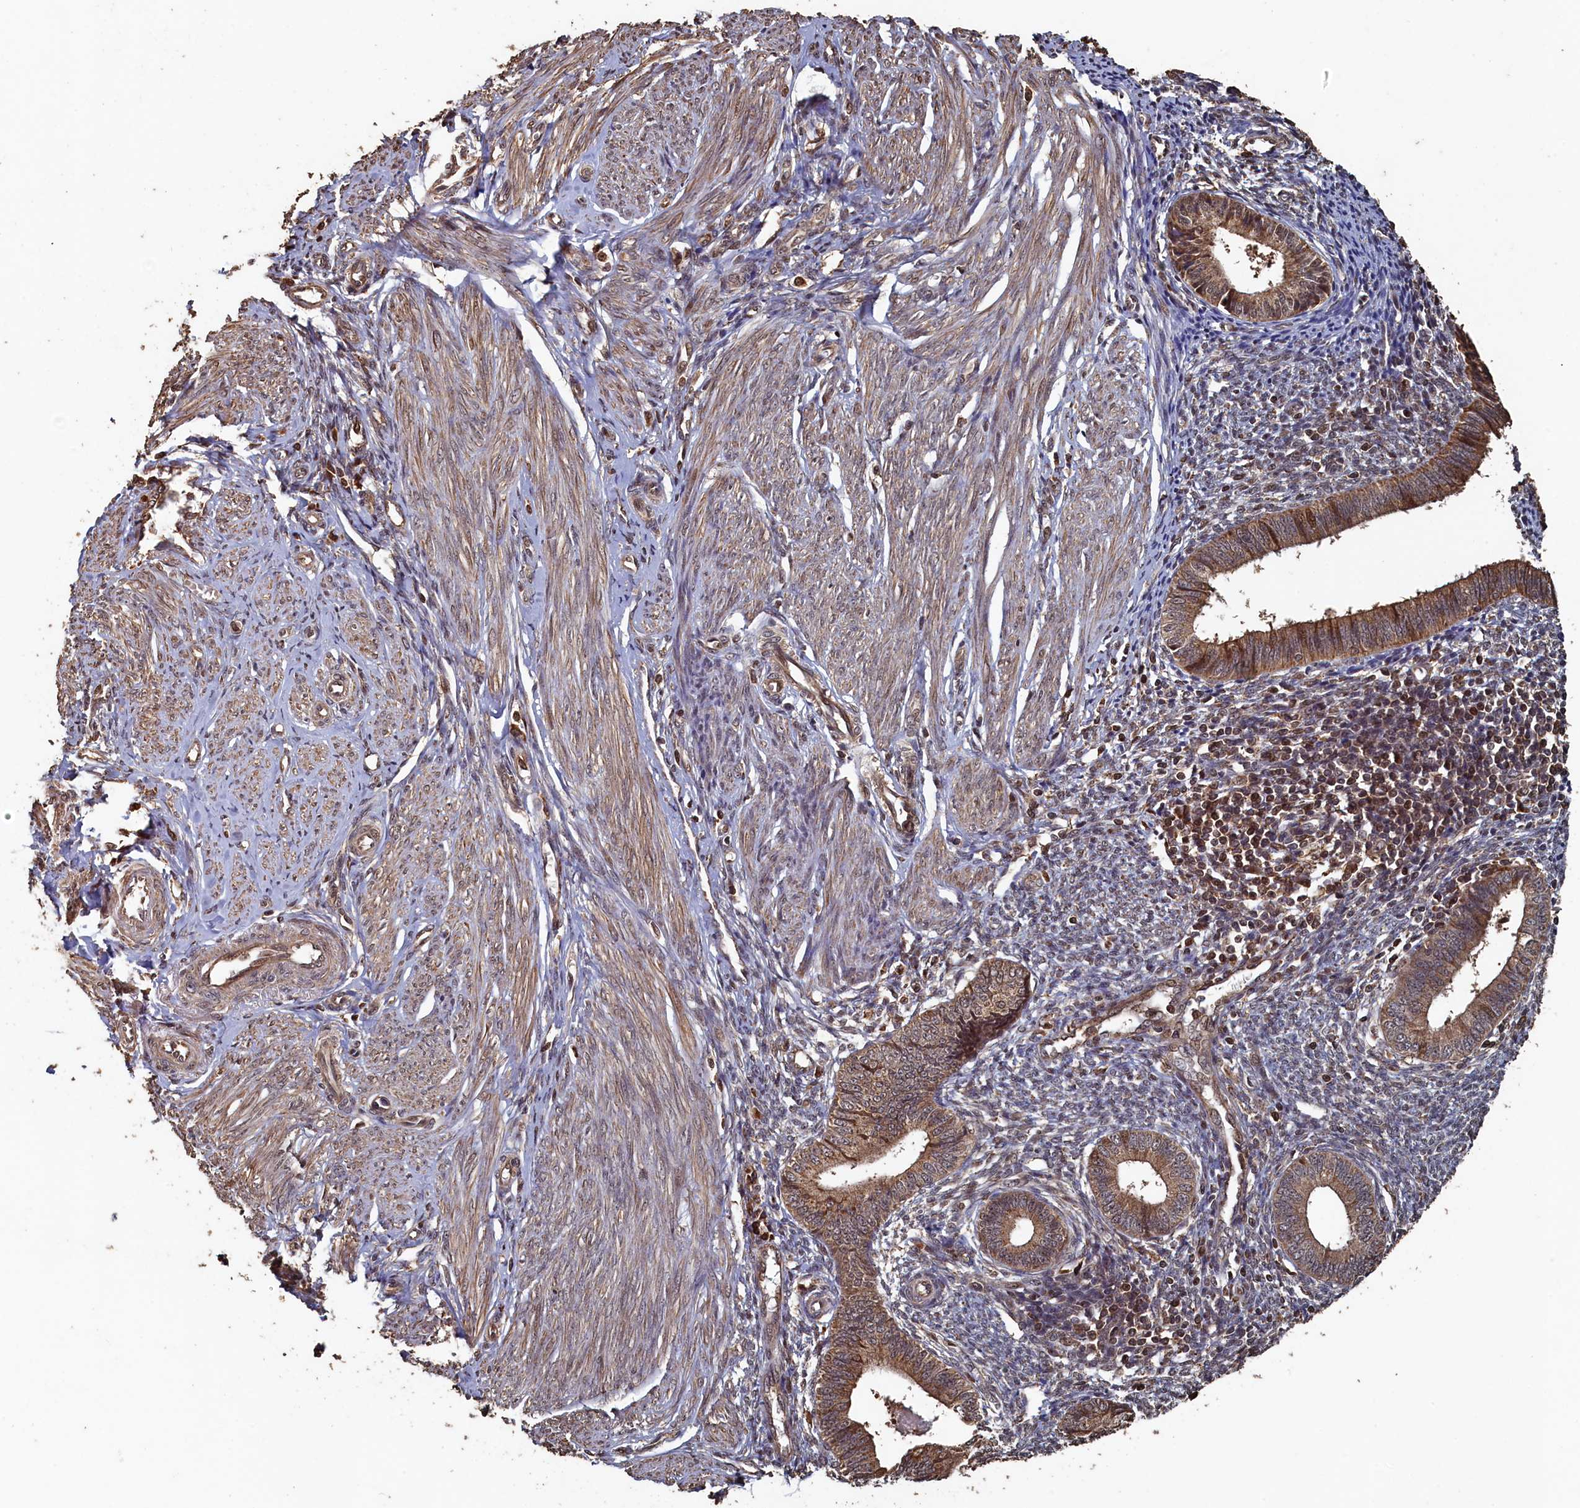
{"staining": {"intensity": "moderate", "quantity": "25%-75%", "location": "cytoplasmic/membranous"}, "tissue": "endometrium", "cell_type": "Cells in endometrial stroma", "image_type": "normal", "snomed": [{"axis": "morphology", "description": "Normal tissue, NOS"}, {"axis": "topography", "description": "Endometrium"}], "caption": "High-power microscopy captured an immunohistochemistry image of normal endometrium, revealing moderate cytoplasmic/membranous staining in about 25%-75% of cells in endometrial stroma.", "gene": "PIGN", "patient": {"sex": "female", "age": 46}}